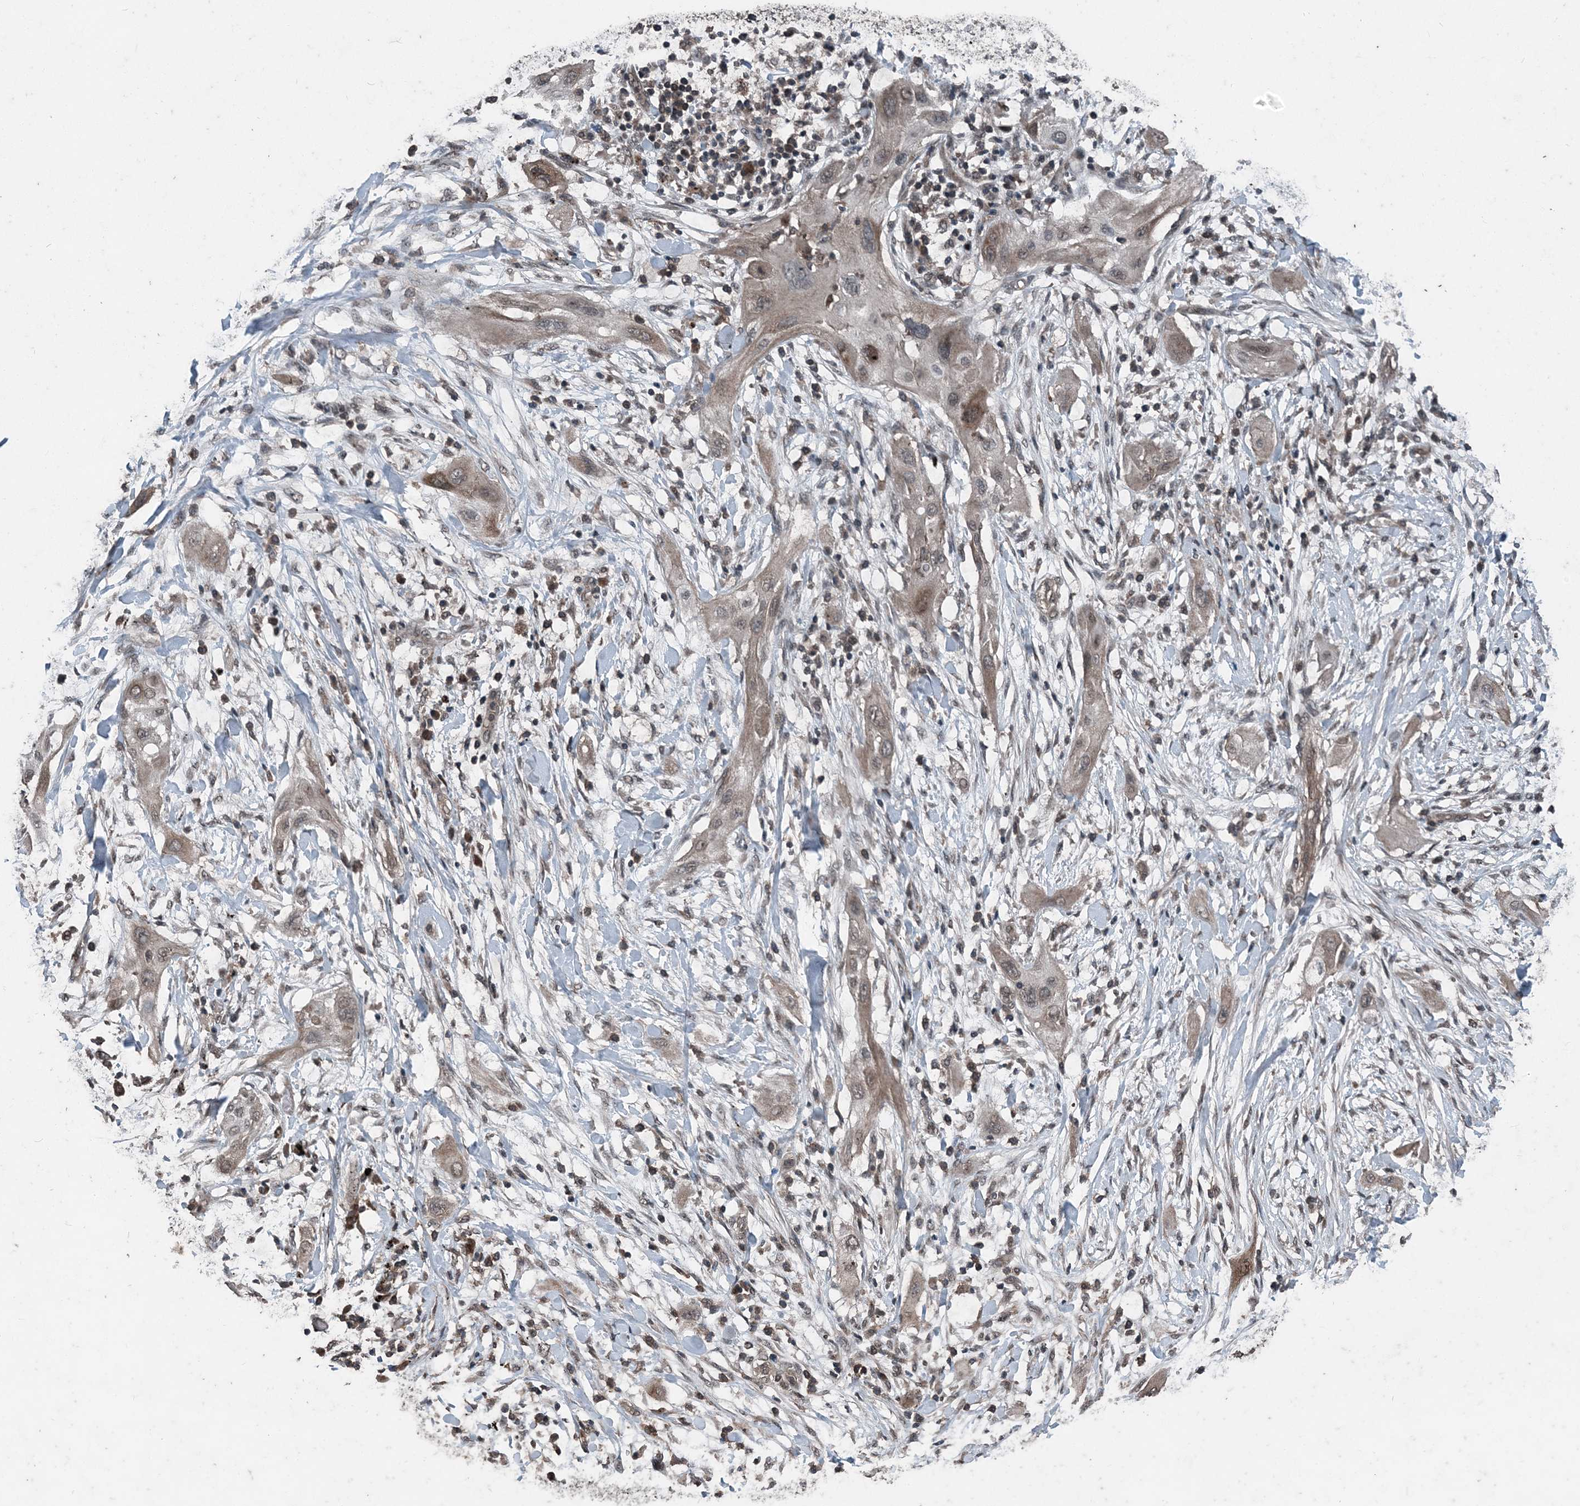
{"staining": {"intensity": "weak", "quantity": "<25%", "location": "cytoplasmic/membranous"}, "tissue": "lung cancer", "cell_type": "Tumor cells", "image_type": "cancer", "snomed": [{"axis": "morphology", "description": "Squamous cell carcinoma, NOS"}, {"axis": "topography", "description": "Lung"}], "caption": "Protein analysis of lung squamous cell carcinoma exhibits no significant staining in tumor cells.", "gene": "CFL1", "patient": {"sex": "female", "age": 47}}